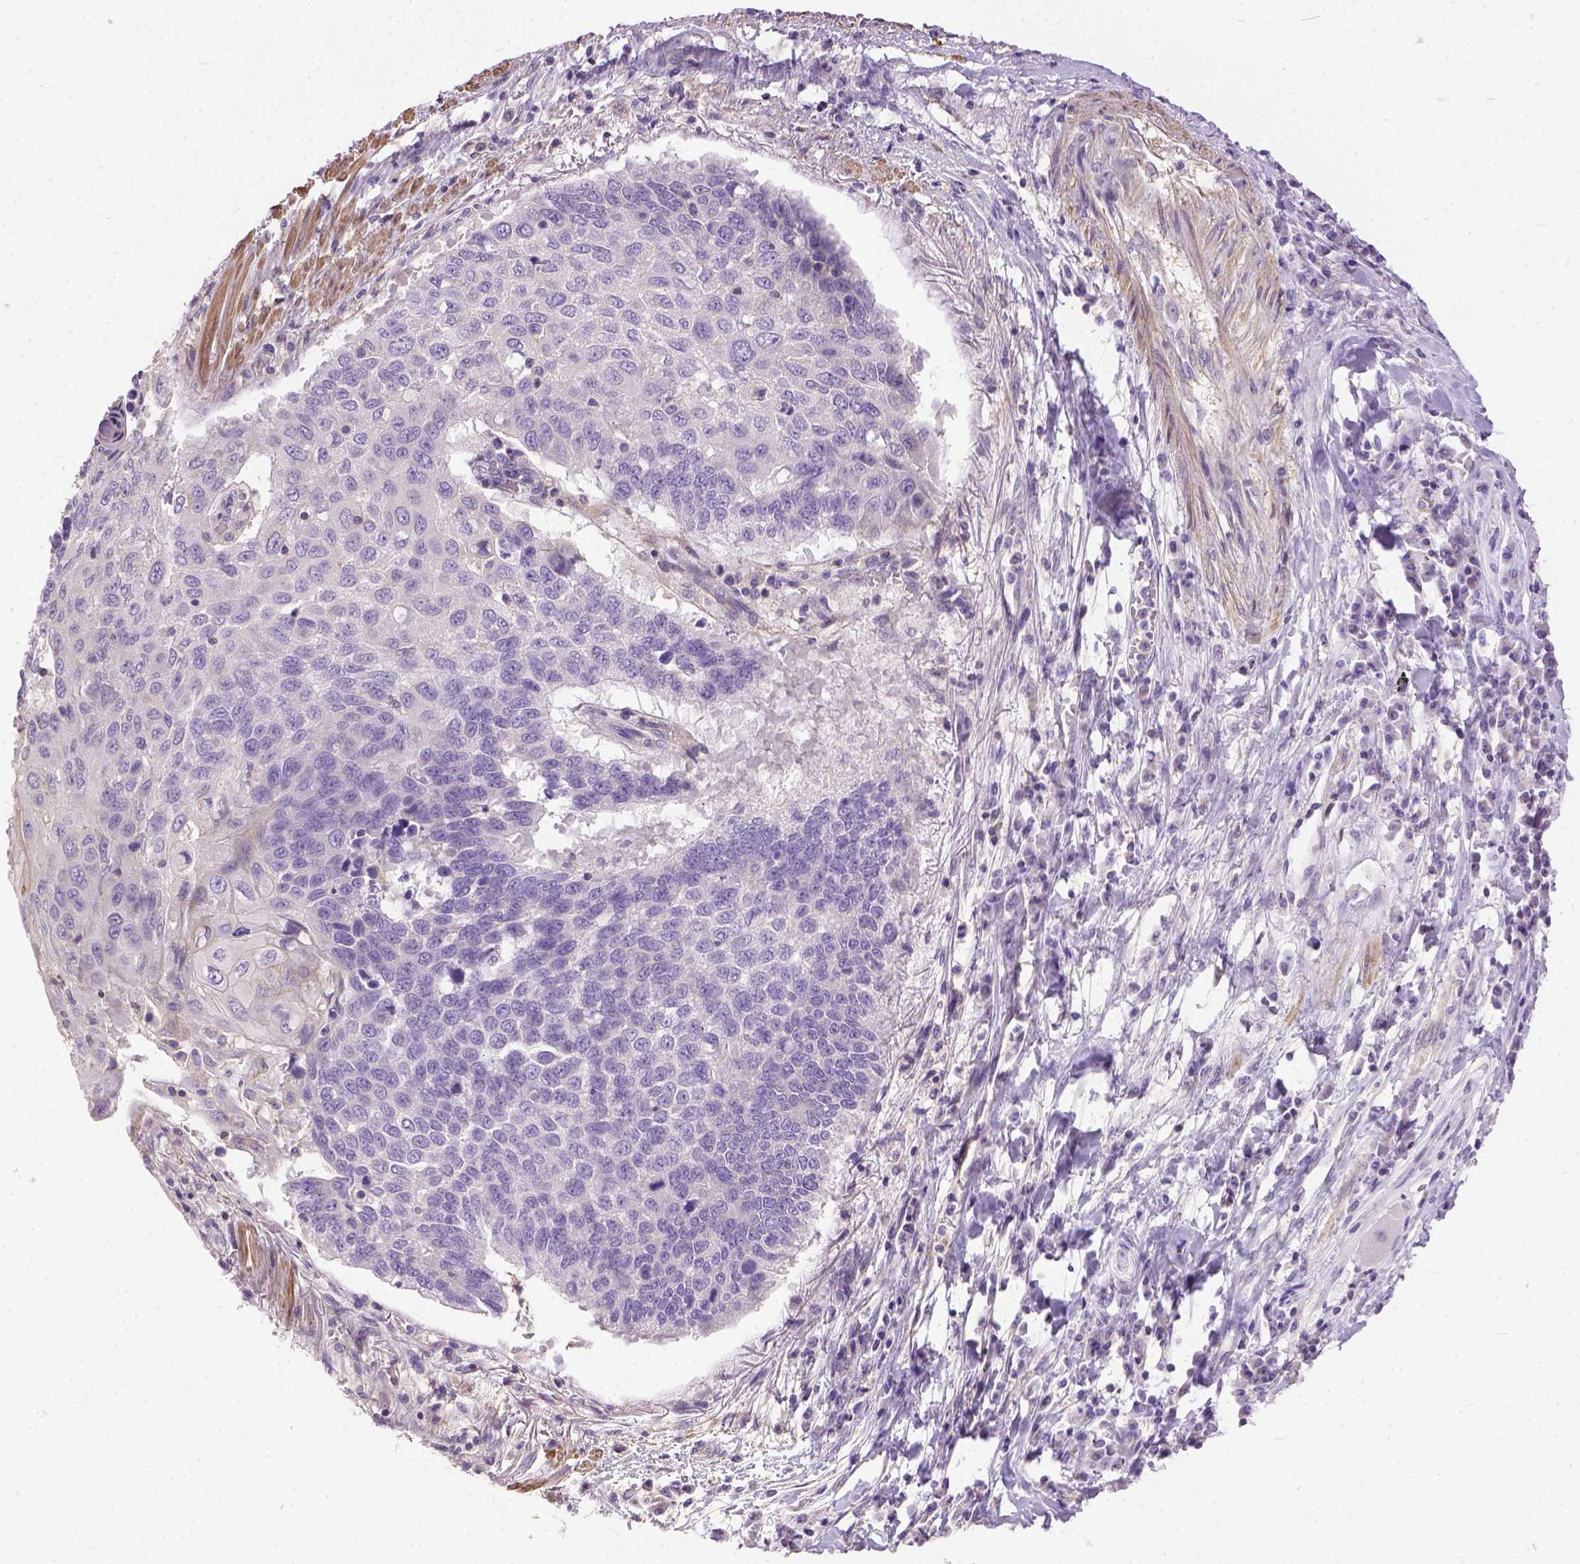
{"staining": {"intensity": "negative", "quantity": "none", "location": "none"}, "tissue": "lung cancer", "cell_type": "Tumor cells", "image_type": "cancer", "snomed": [{"axis": "morphology", "description": "Squamous cell carcinoma, NOS"}, {"axis": "topography", "description": "Lung"}], "caption": "Immunohistochemistry (IHC) micrograph of squamous cell carcinoma (lung) stained for a protein (brown), which exhibits no staining in tumor cells. Brightfield microscopy of IHC stained with DAB (brown) and hematoxylin (blue), captured at high magnification.", "gene": "BANF2", "patient": {"sex": "male", "age": 73}}